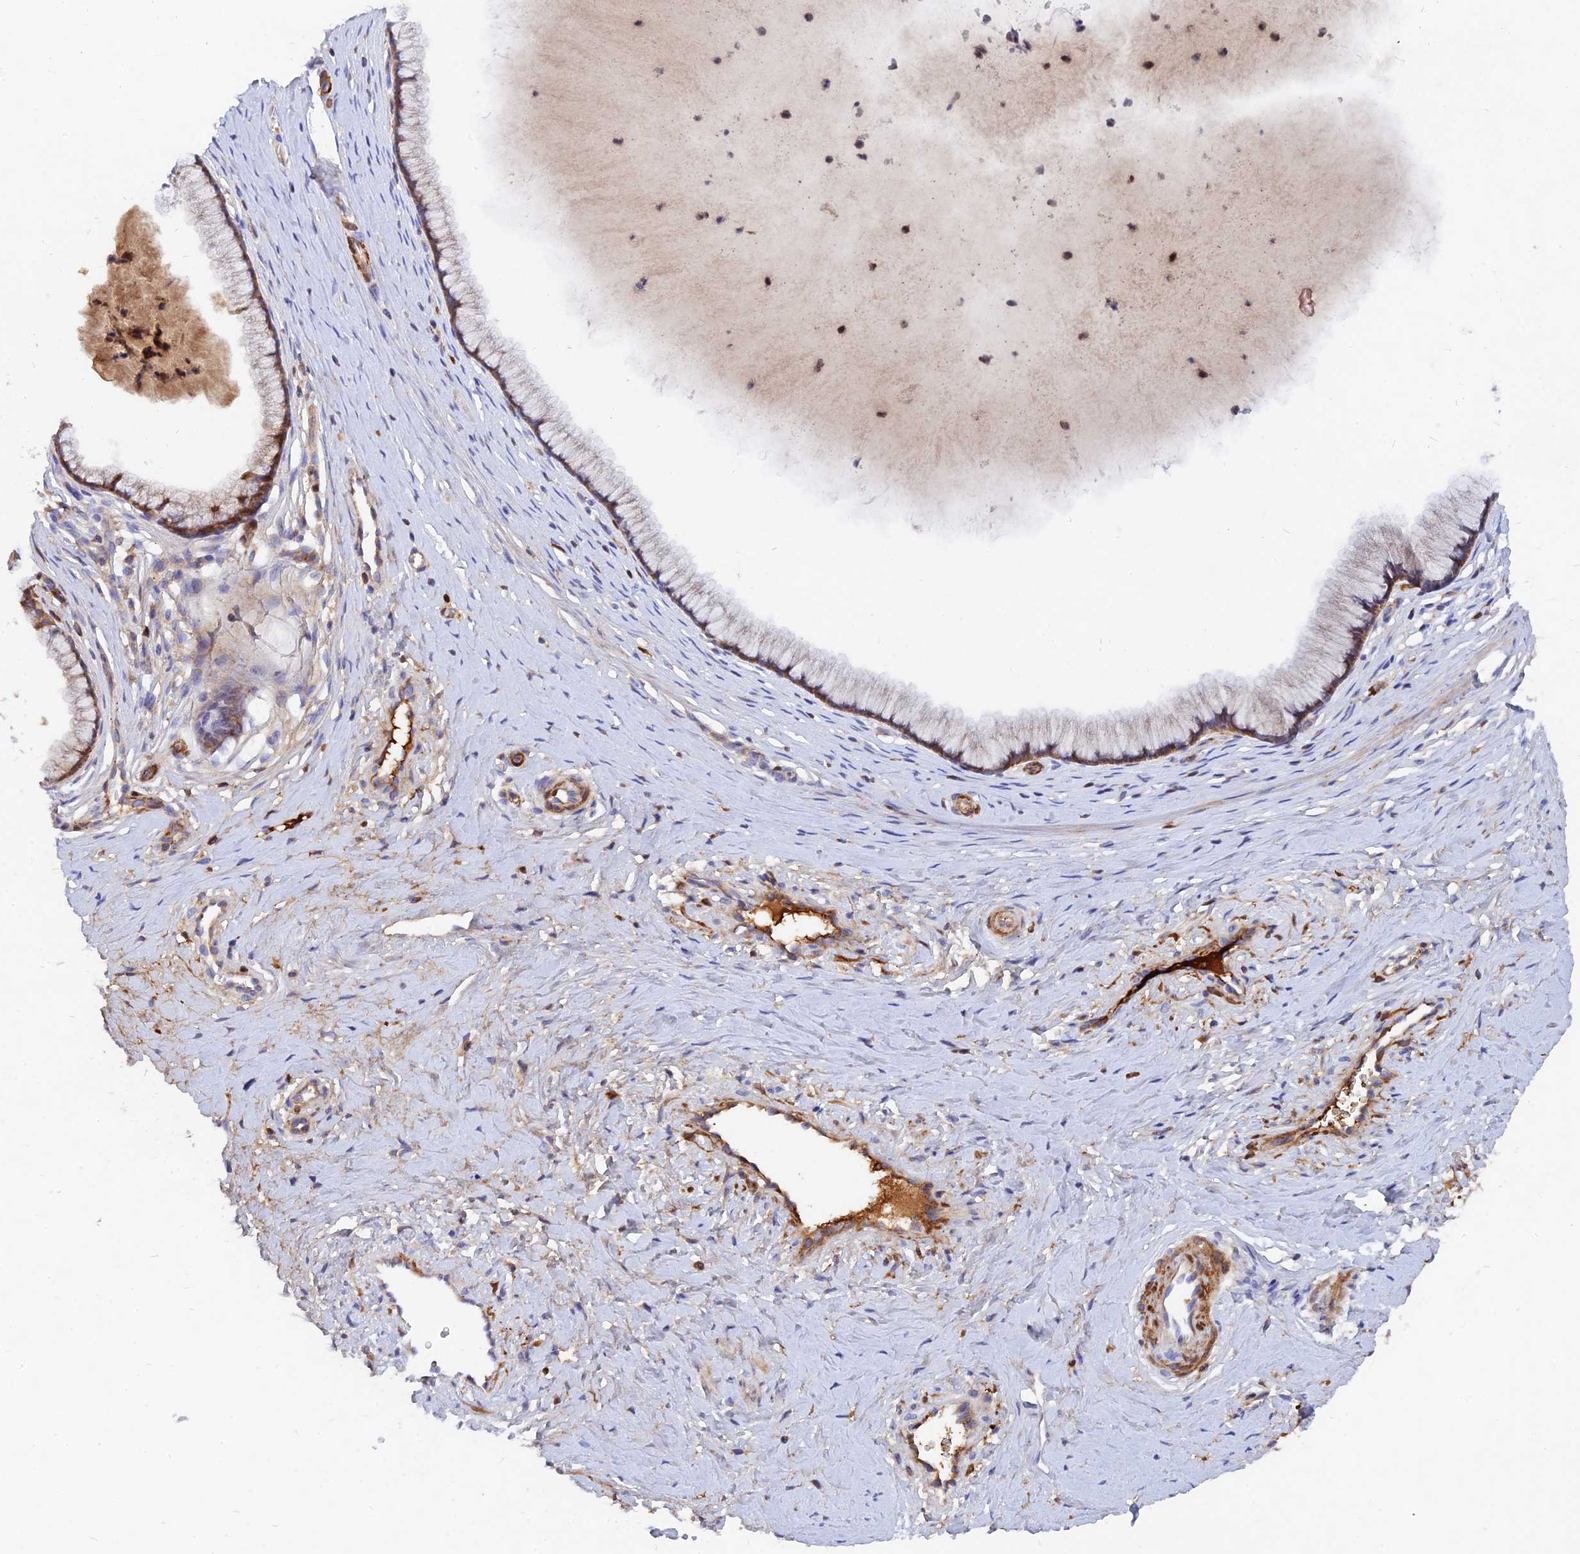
{"staining": {"intensity": "moderate", "quantity": ">75%", "location": "cytoplasmic/membranous"}, "tissue": "cervix", "cell_type": "Glandular cells", "image_type": "normal", "snomed": [{"axis": "morphology", "description": "Normal tissue, NOS"}, {"axis": "topography", "description": "Cervix"}], "caption": "Protein staining of unremarkable cervix displays moderate cytoplasmic/membranous staining in approximately >75% of glandular cells.", "gene": "MROH1", "patient": {"sex": "female", "age": 36}}